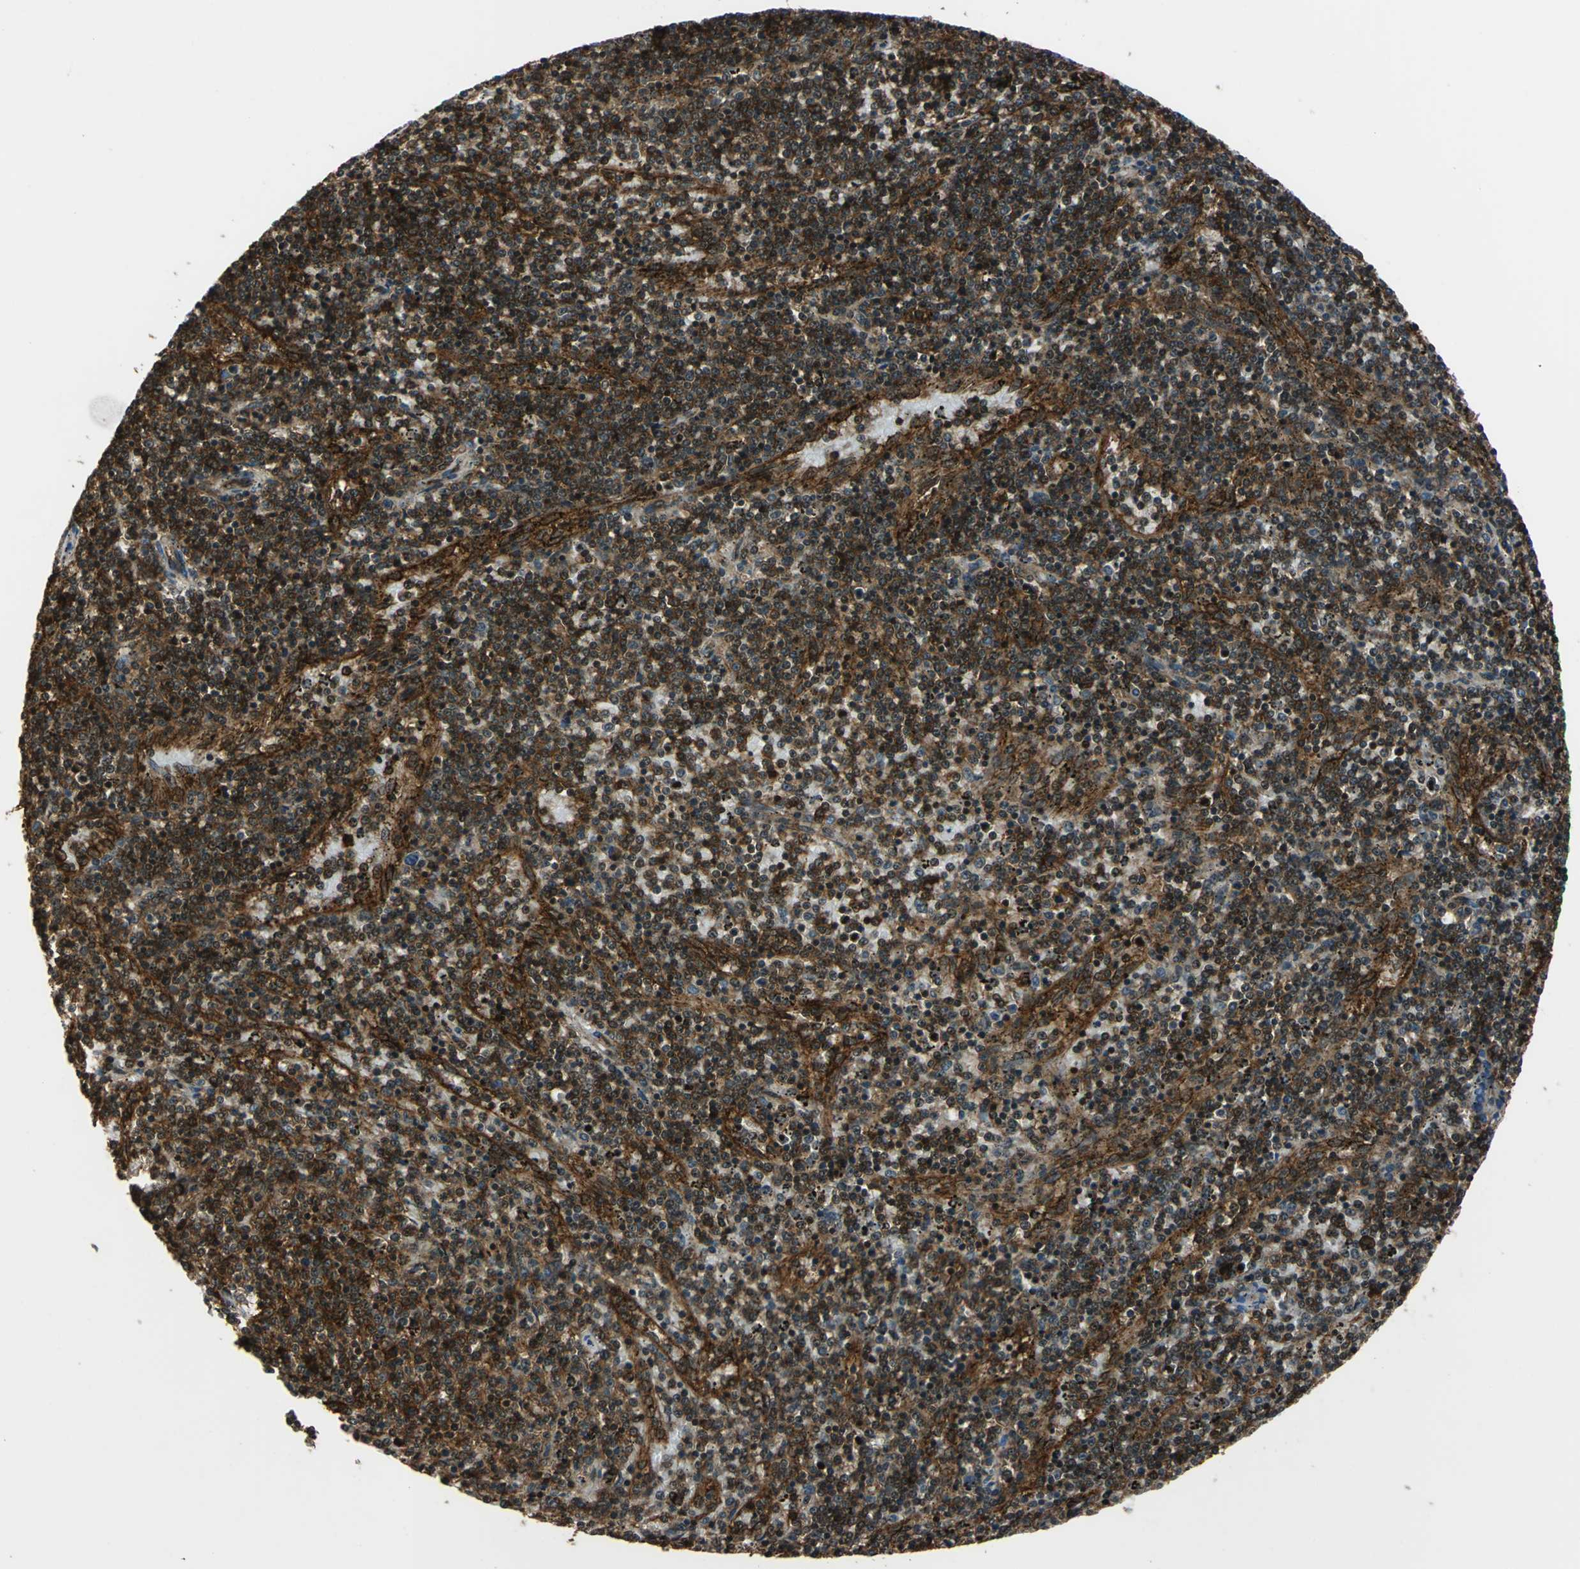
{"staining": {"intensity": "strong", "quantity": ">75%", "location": "cytoplasmic/membranous,nuclear"}, "tissue": "lymphoma", "cell_type": "Tumor cells", "image_type": "cancer", "snomed": [{"axis": "morphology", "description": "Malignant lymphoma, non-Hodgkin's type, Low grade"}, {"axis": "topography", "description": "Spleen"}], "caption": "About >75% of tumor cells in low-grade malignant lymphoma, non-Hodgkin's type display strong cytoplasmic/membranous and nuclear protein positivity as visualized by brown immunohistochemical staining.", "gene": "NR2C2", "patient": {"sex": "female", "age": 50}}